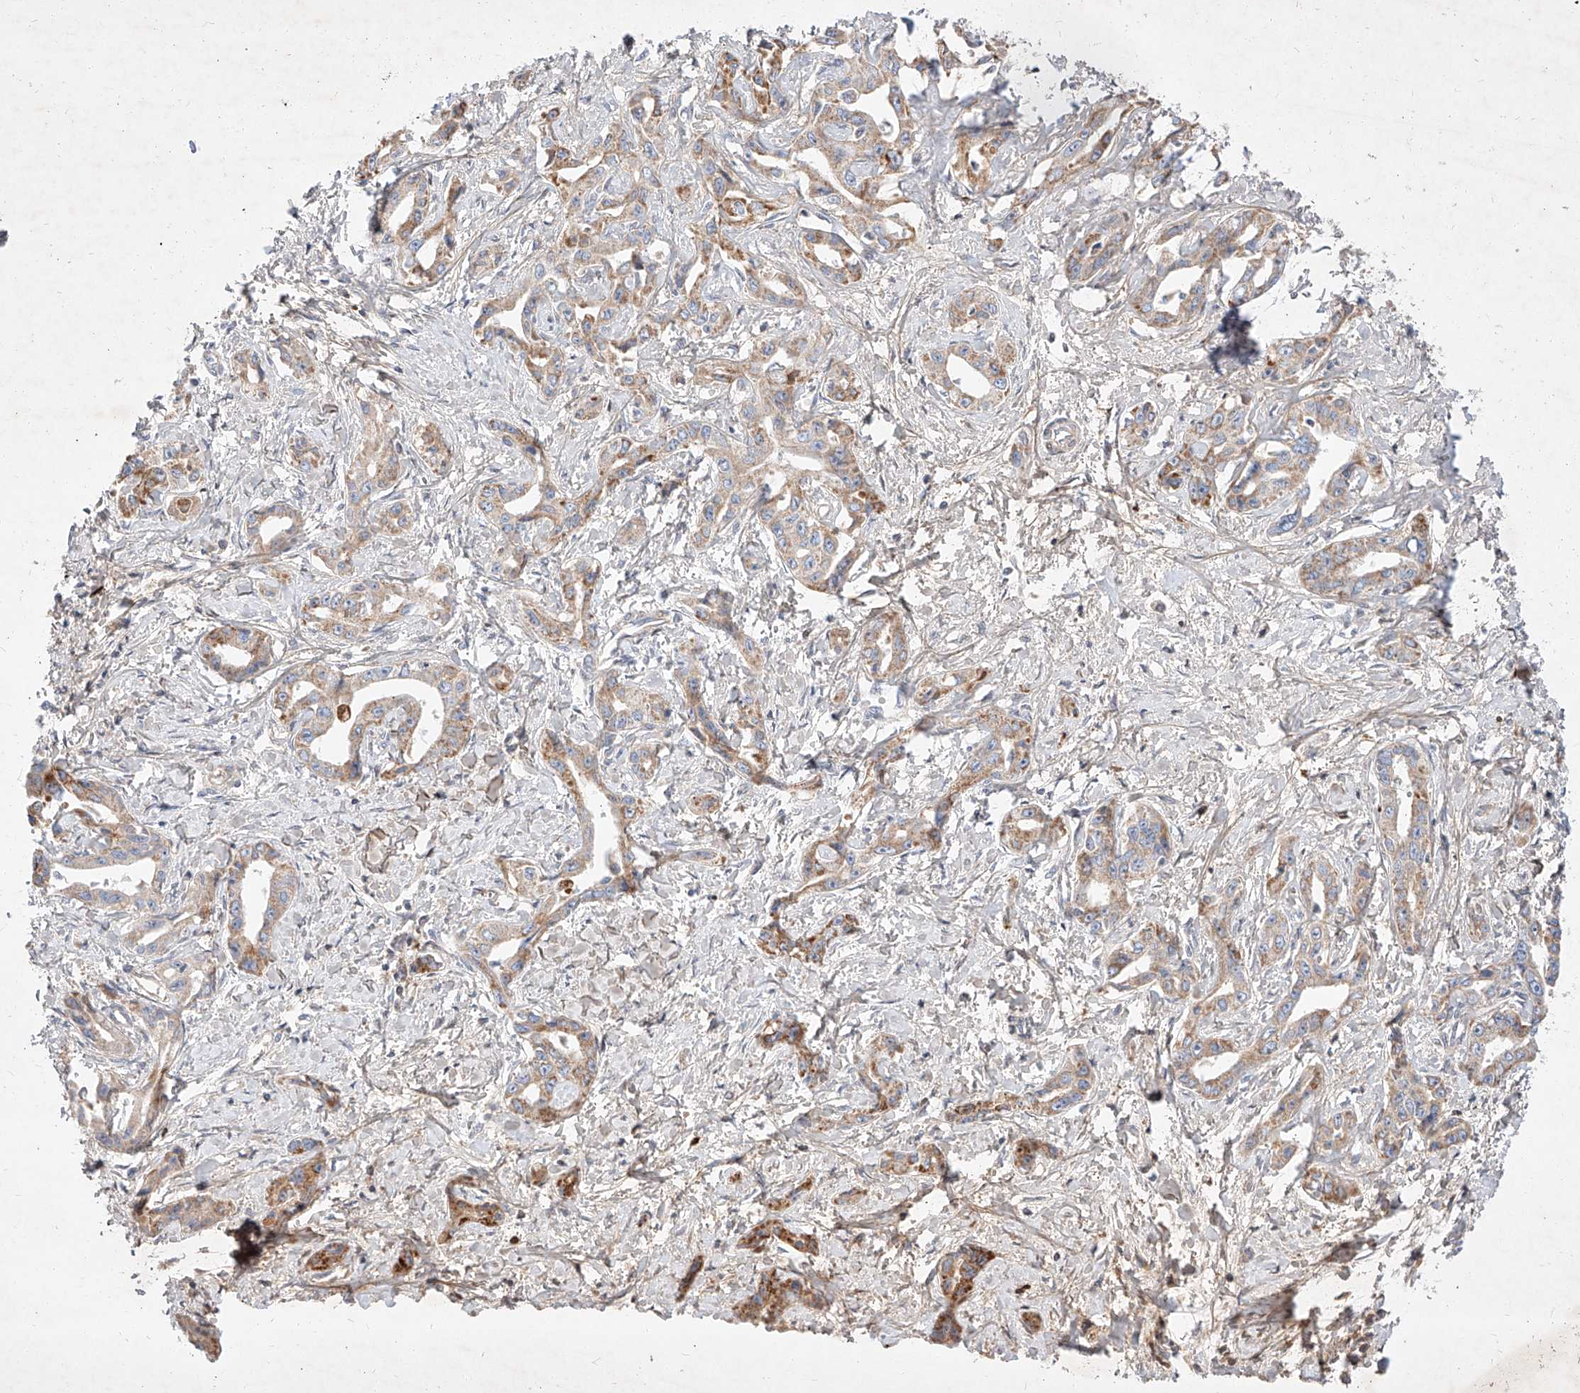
{"staining": {"intensity": "moderate", "quantity": "25%-75%", "location": "cytoplasmic/membranous"}, "tissue": "liver cancer", "cell_type": "Tumor cells", "image_type": "cancer", "snomed": [{"axis": "morphology", "description": "Cholangiocarcinoma"}, {"axis": "topography", "description": "Liver"}], "caption": "Brown immunohistochemical staining in liver cancer (cholangiocarcinoma) exhibits moderate cytoplasmic/membranous expression in approximately 25%-75% of tumor cells.", "gene": "OSGEPL1", "patient": {"sex": "male", "age": 59}}